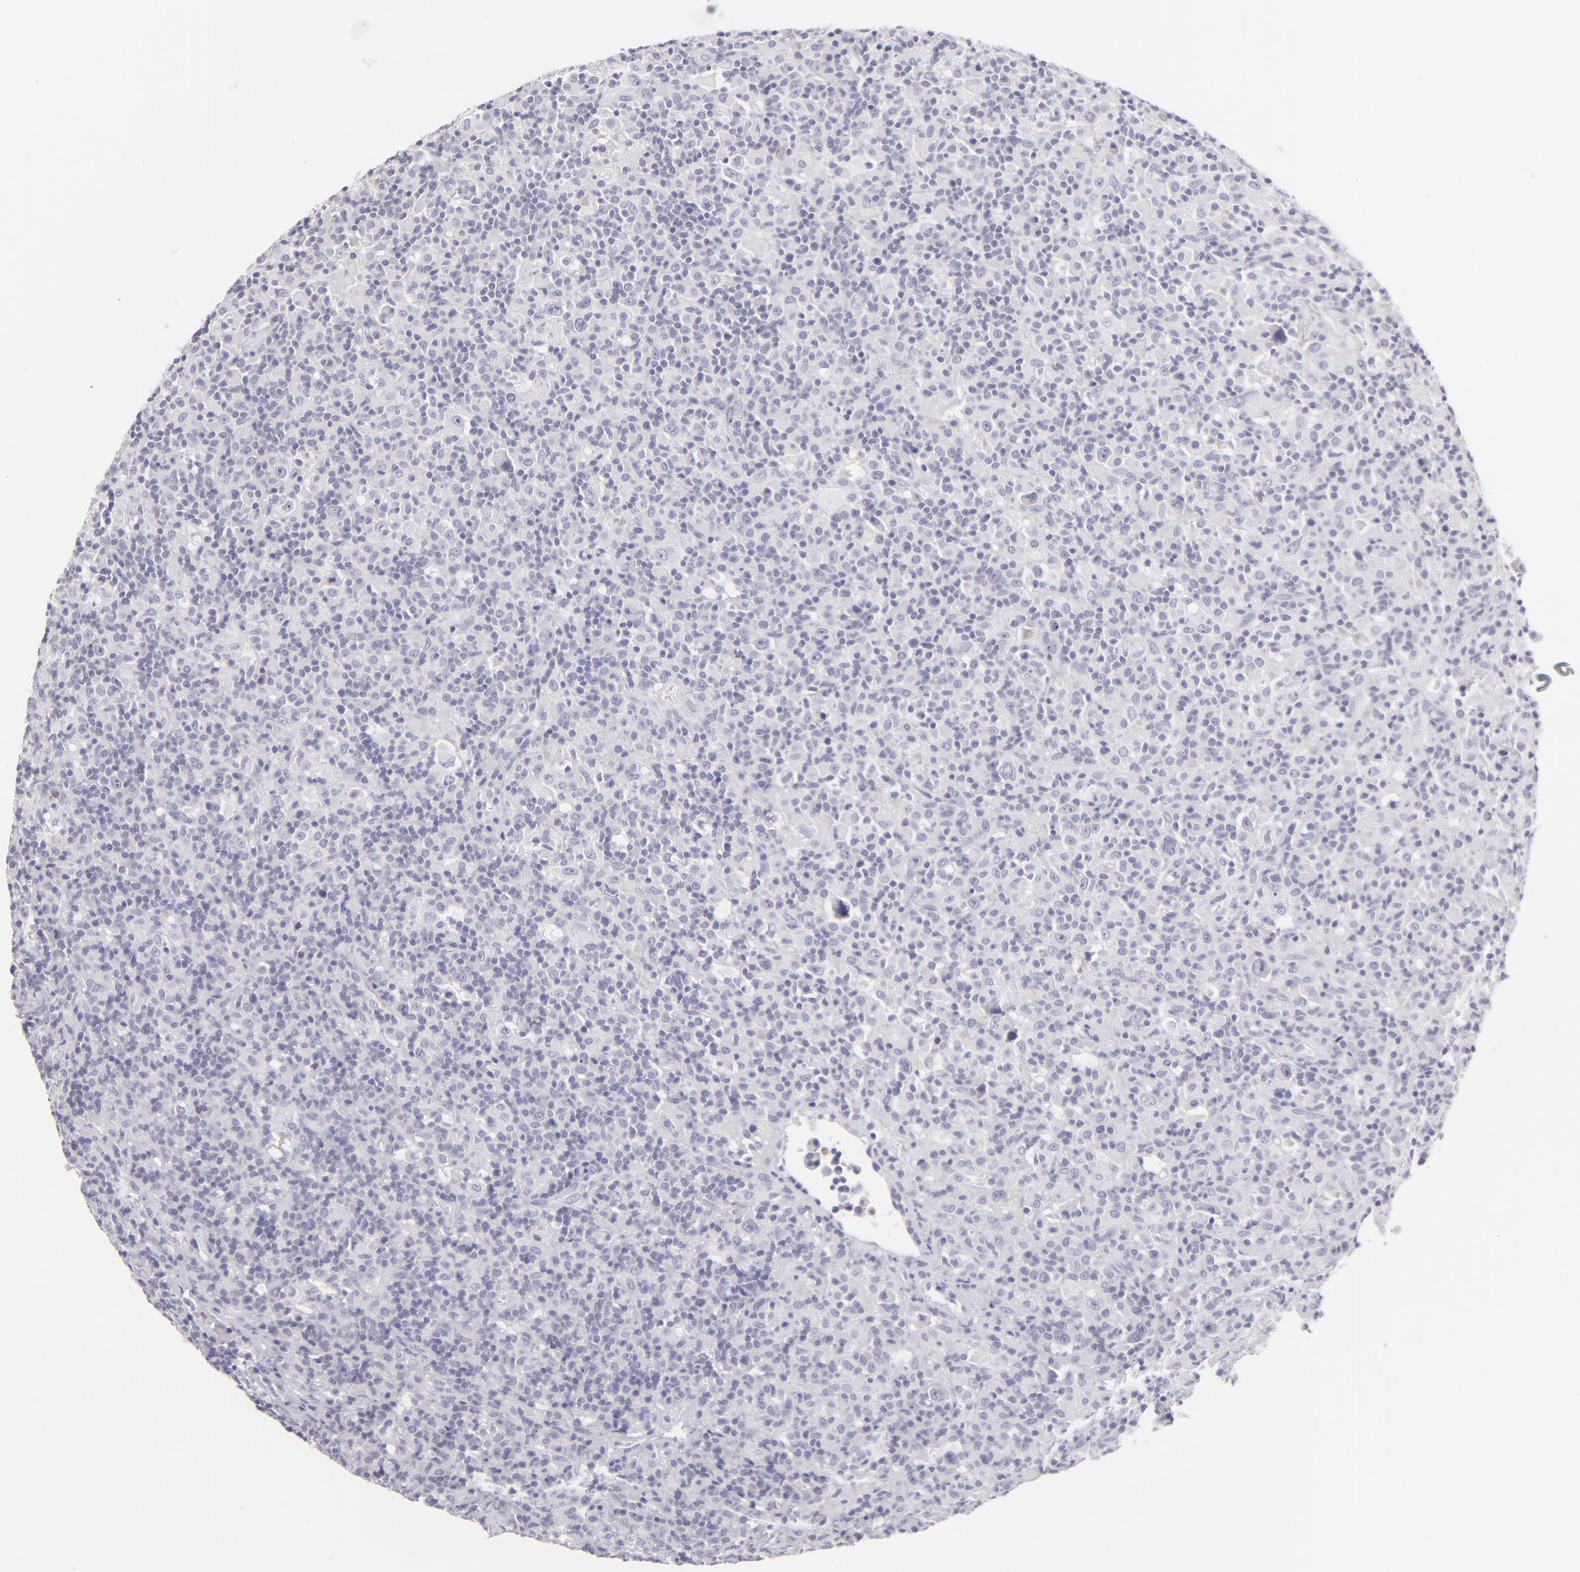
{"staining": {"intensity": "negative", "quantity": "none", "location": "none"}, "tissue": "lymphoma", "cell_type": "Tumor cells", "image_type": "cancer", "snomed": [{"axis": "morphology", "description": "Hodgkin's disease, NOS"}, {"axis": "topography", "description": "Lymph node"}], "caption": "IHC of lymphoma demonstrates no staining in tumor cells. The staining is performed using DAB brown chromogen with nuclei counter-stained in using hematoxylin.", "gene": "CLDN4", "patient": {"sex": "male", "age": 46}}